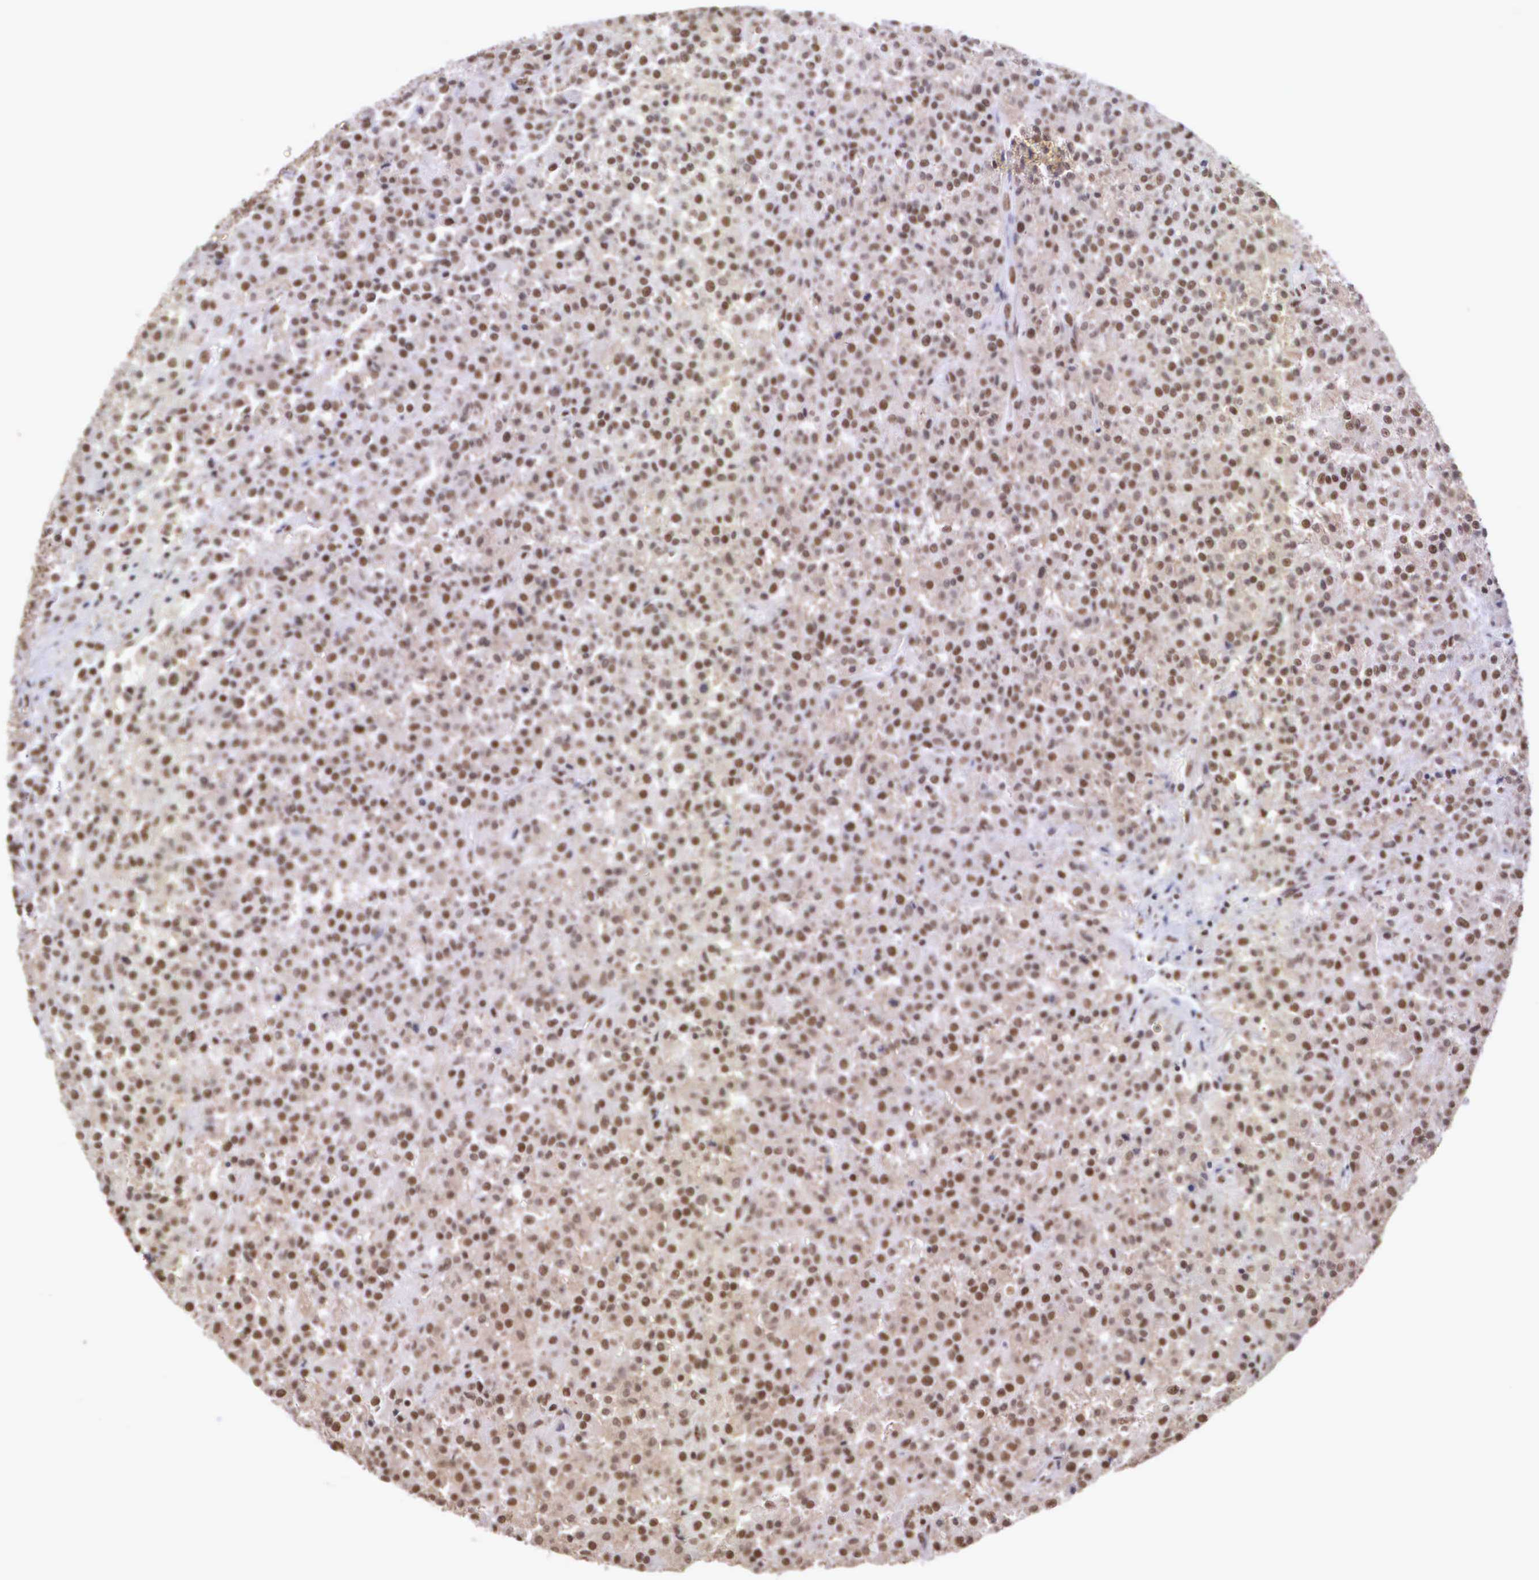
{"staining": {"intensity": "moderate", "quantity": ">75%", "location": "nuclear"}, "tissue": "testis cancer", "cell_type": "Tumor cells", "image_type": "cancer", "snomed": [{"axis": "morphology", "description": "Seminoma, NOS"}, {"axis": "topography", "description": "Testis"}], "caption": "Immunohistochemistry (IHC) of seminoma (testis) reveals medium levels of moderate nuclear staining in about >75% of tumor cells.", "gene": "POLR2F", "patient": {"sex": "male", "age": 59}}